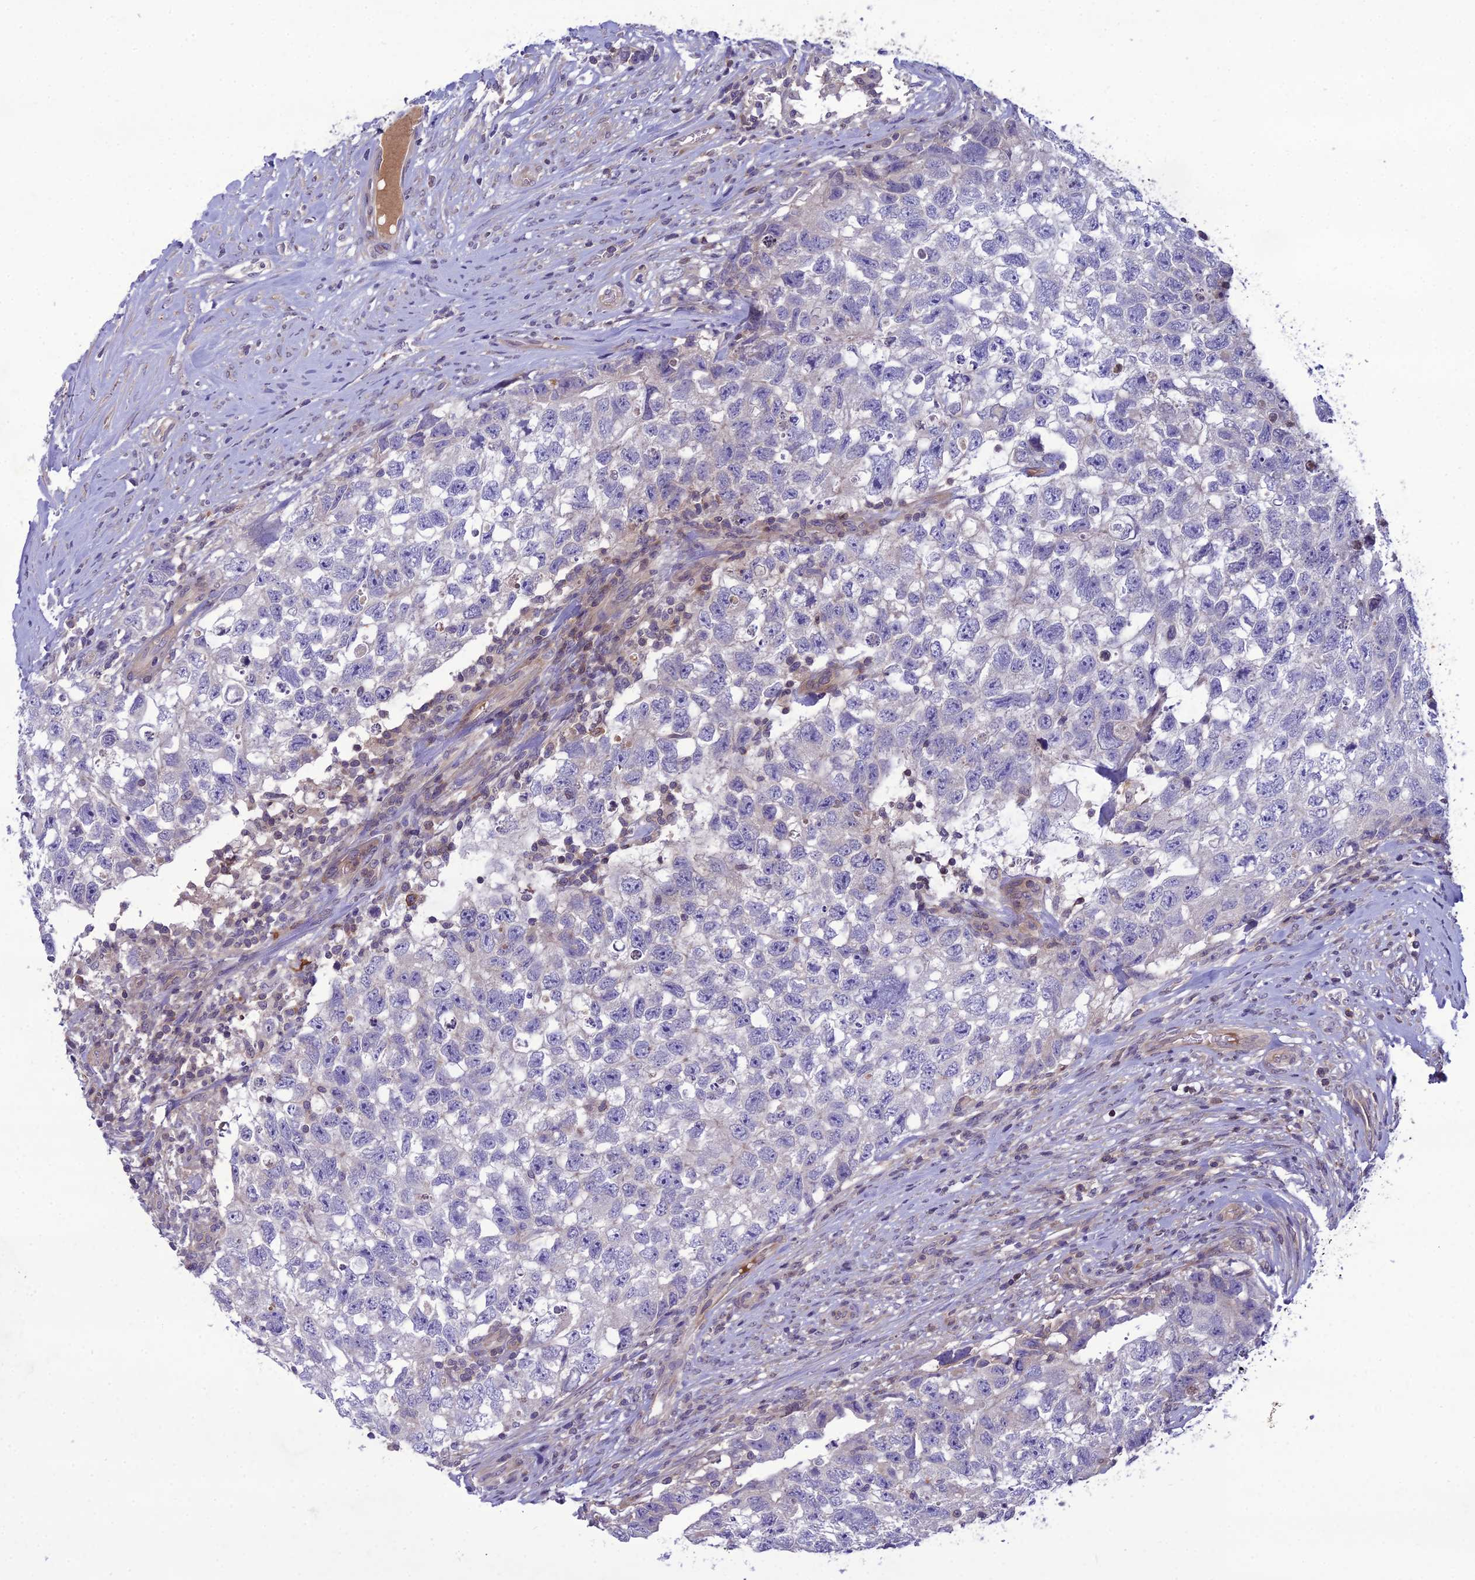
{"staining": {"intensity": "negative", "quantity": "none", "location": "none"}, "tissue": "testis cancer", "cell_type": "Tumor cells", "image_type": "cancer", "snomed": [{"axis": "morphology", "description": "Seminoma, NOS"}, {"axis": "morphology", "description": "Carcinoma, Embryonal, NOS"}, {"axis": "topography", "description": "Testis"}], "caption": "This is an IHC histopathology image of testis cancer. There is no staining in tumor cells.", "gene": "GDF6", "patient": {"sex": "male", "age": 29}}